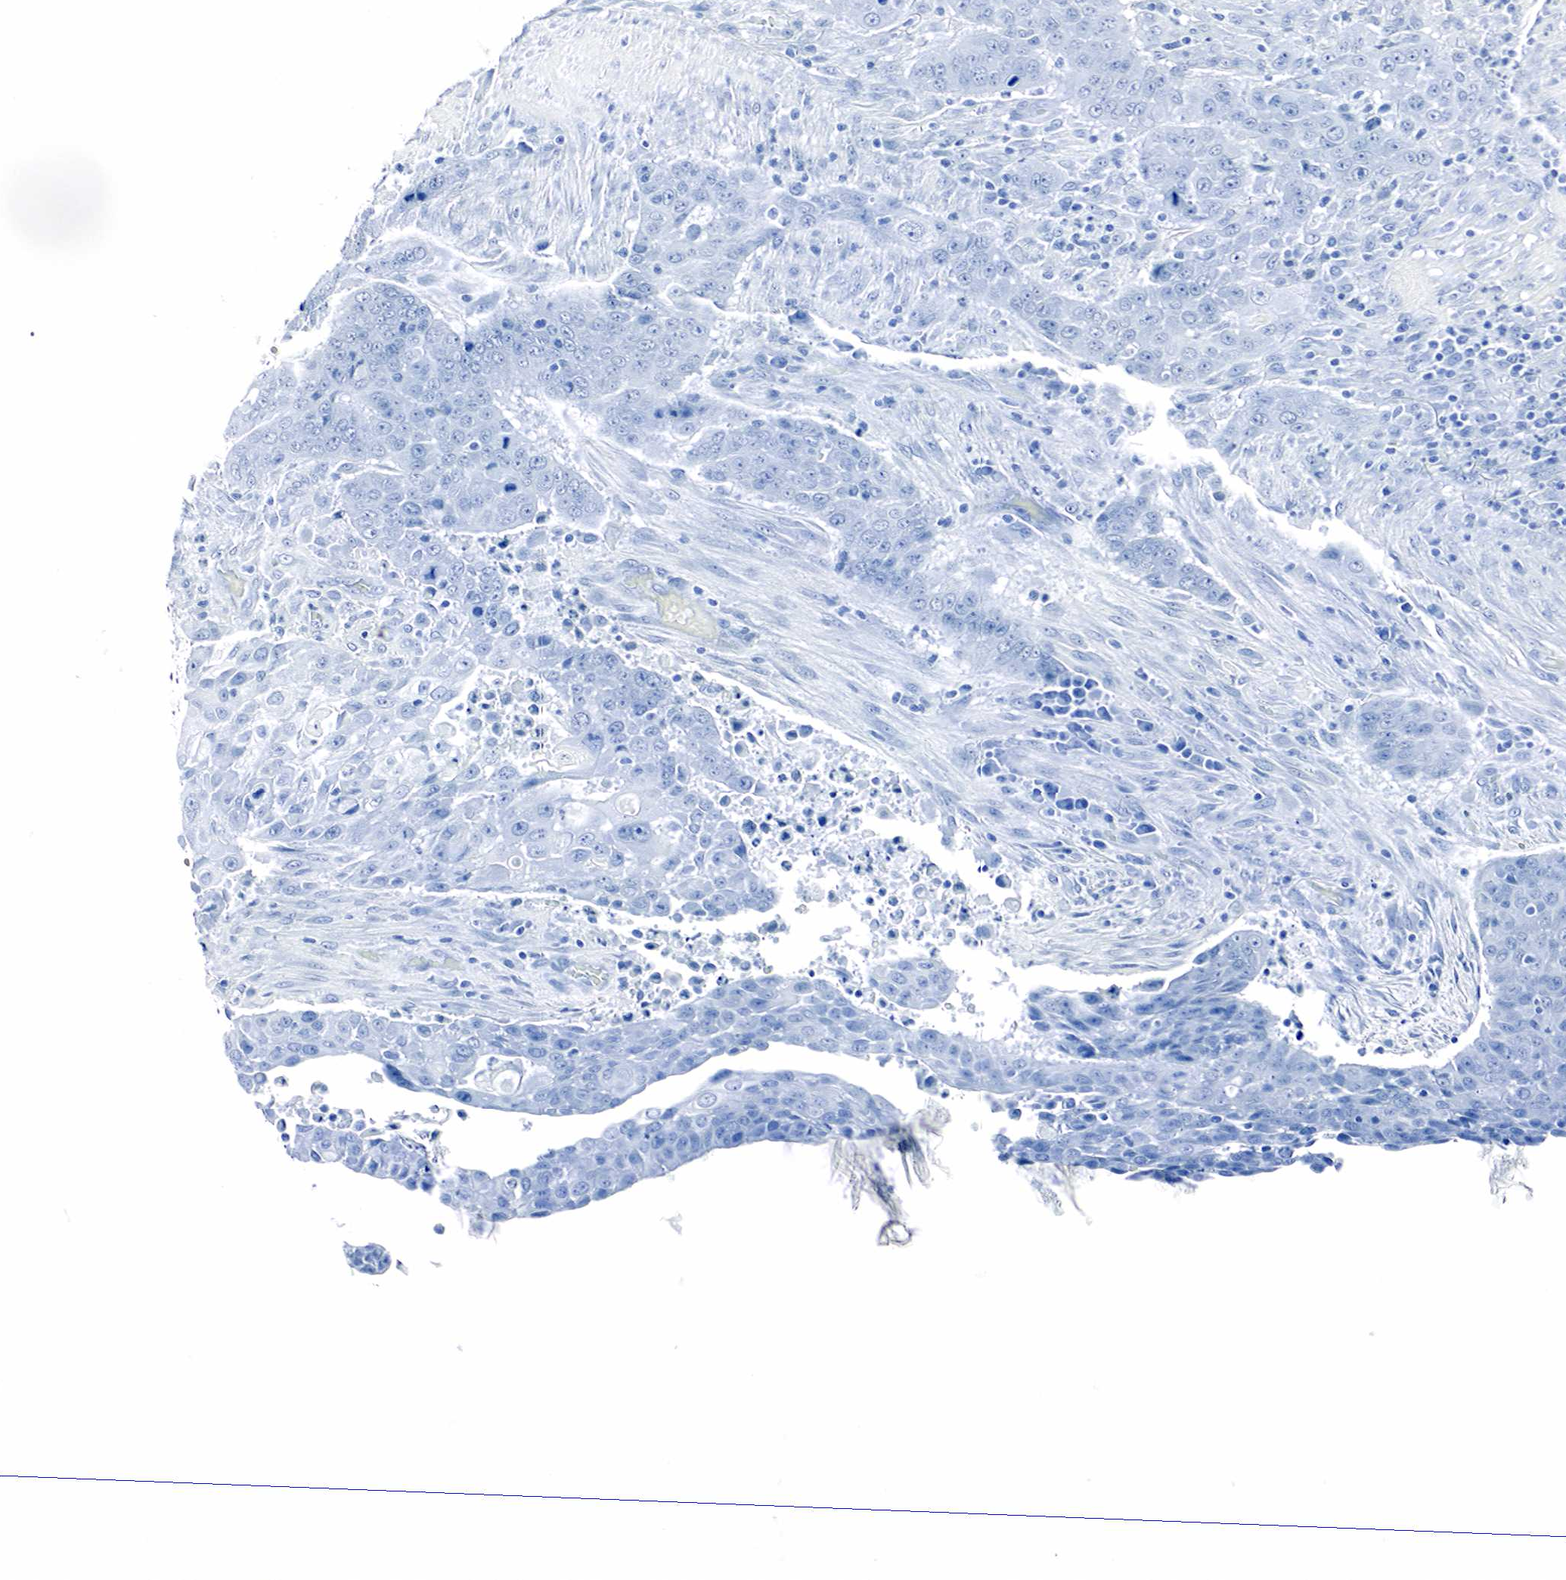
{"staining": {"intensity": "negative", "quantity": "none", "location": "none"}, "tissue": "urothelial cancer", "cell_type": "Tumor cells", "image_type": "cancer", "snomed": [{"axis": "morphology", "description": "Urothelial carcinoma, High grade"}, {"axis": "topography", "description": "Urinary bladder"}], "caption": "Urothelial cancer stained for a protein using IHC reveals no positivity tumor cells.", "gene": "GAST", "patient": {"sex": "male", "age": 74}}